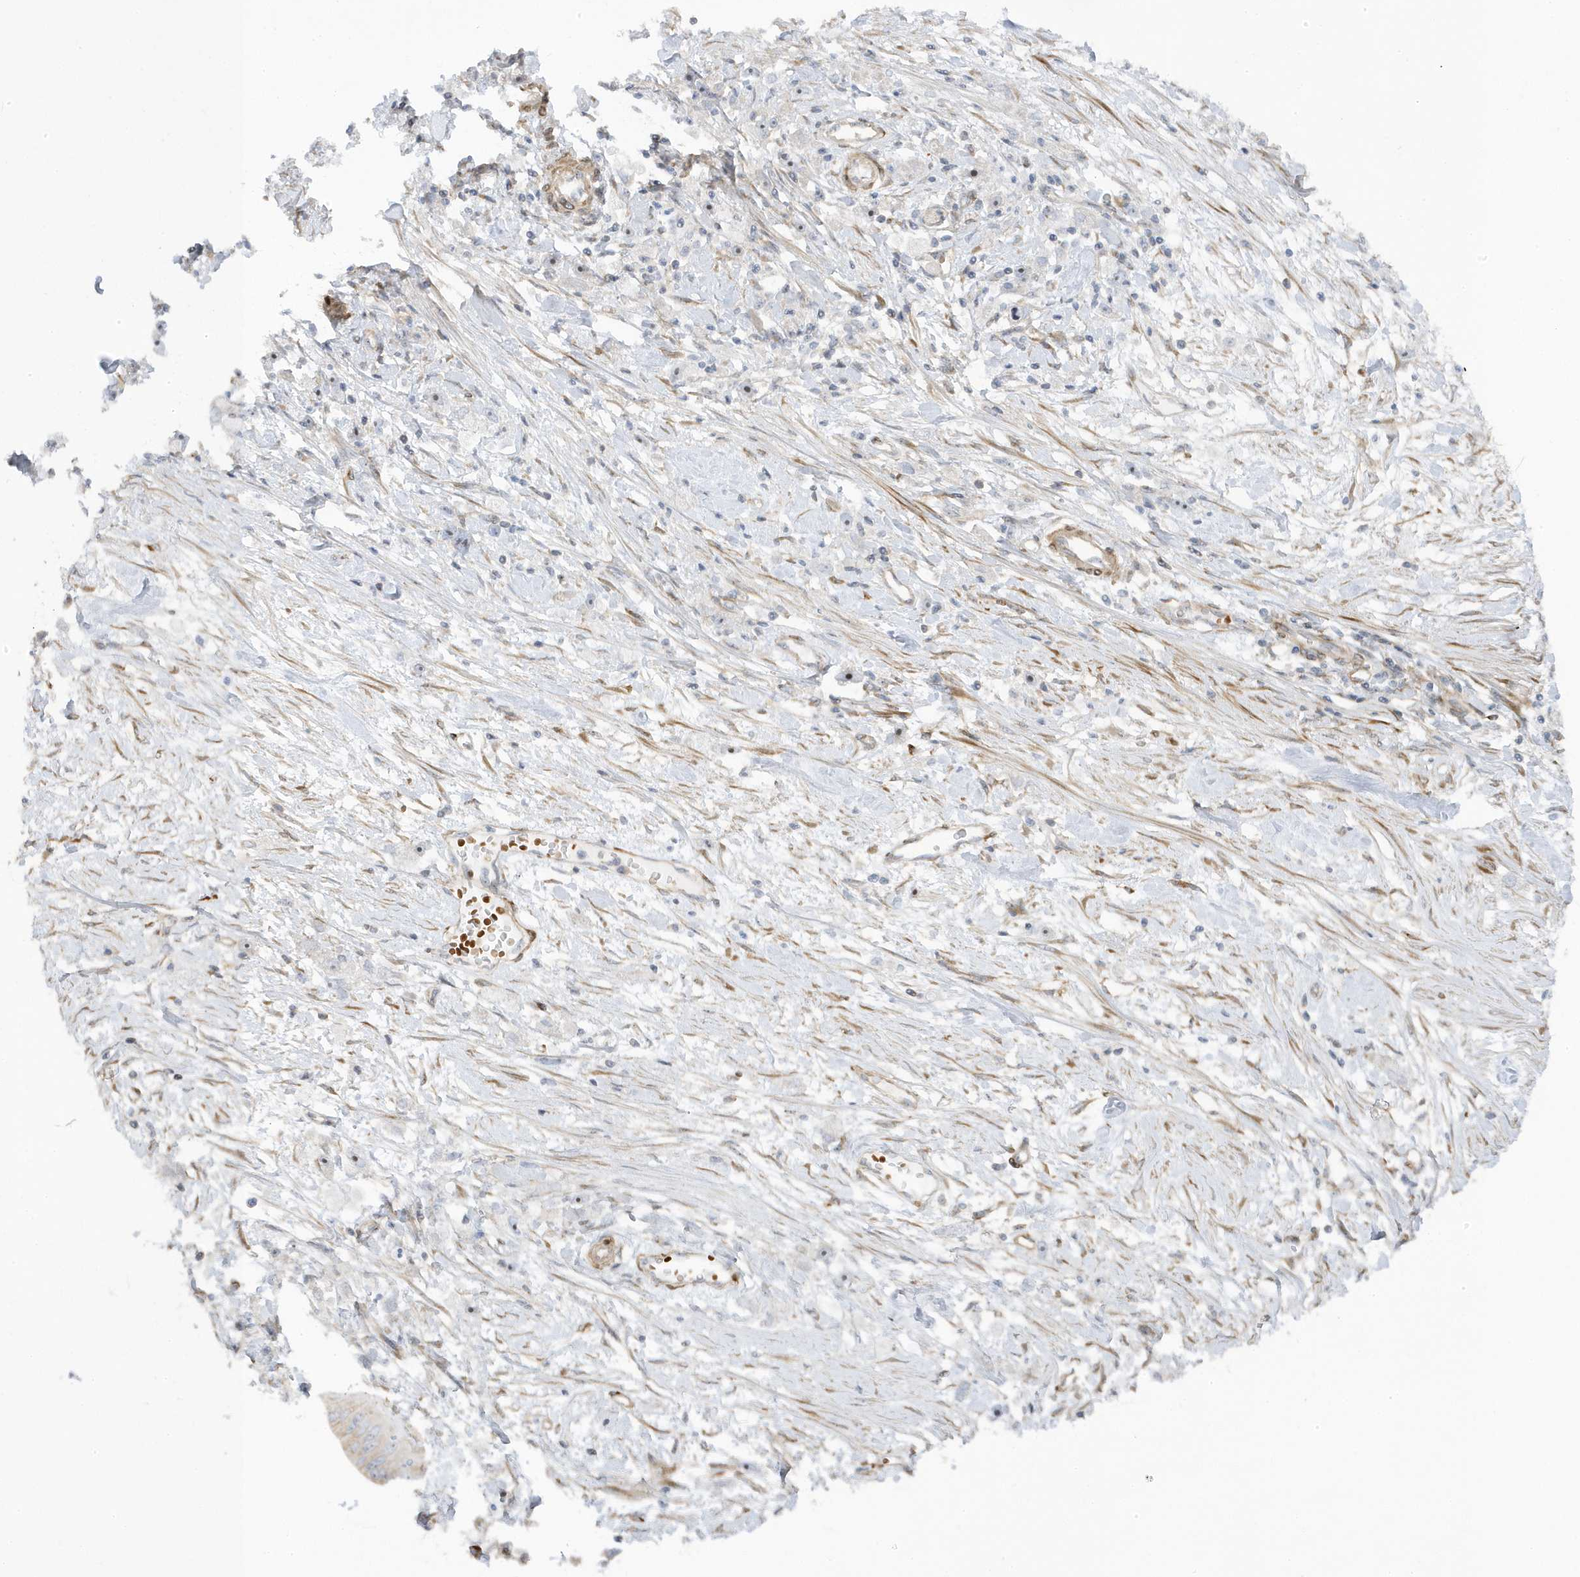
{"staining": {"intensity": "negative", "quantity": "none", "location": "none"}, "tissue": "stomach cancer", "cell_type": "Tumor cells", "image_type": "cancer", "snomed": [{"axis": "morphology", "description": "Adenocarcinoma, NOS"}, {"axis": "topography", "description": "Stomach"}], "caption": "A histopathology image of human adenocarcinoma (stomach) is negative for staining in tumor cells.", "gene": "MAP7D3", "patient": {"sex": "female", "age": 59}}